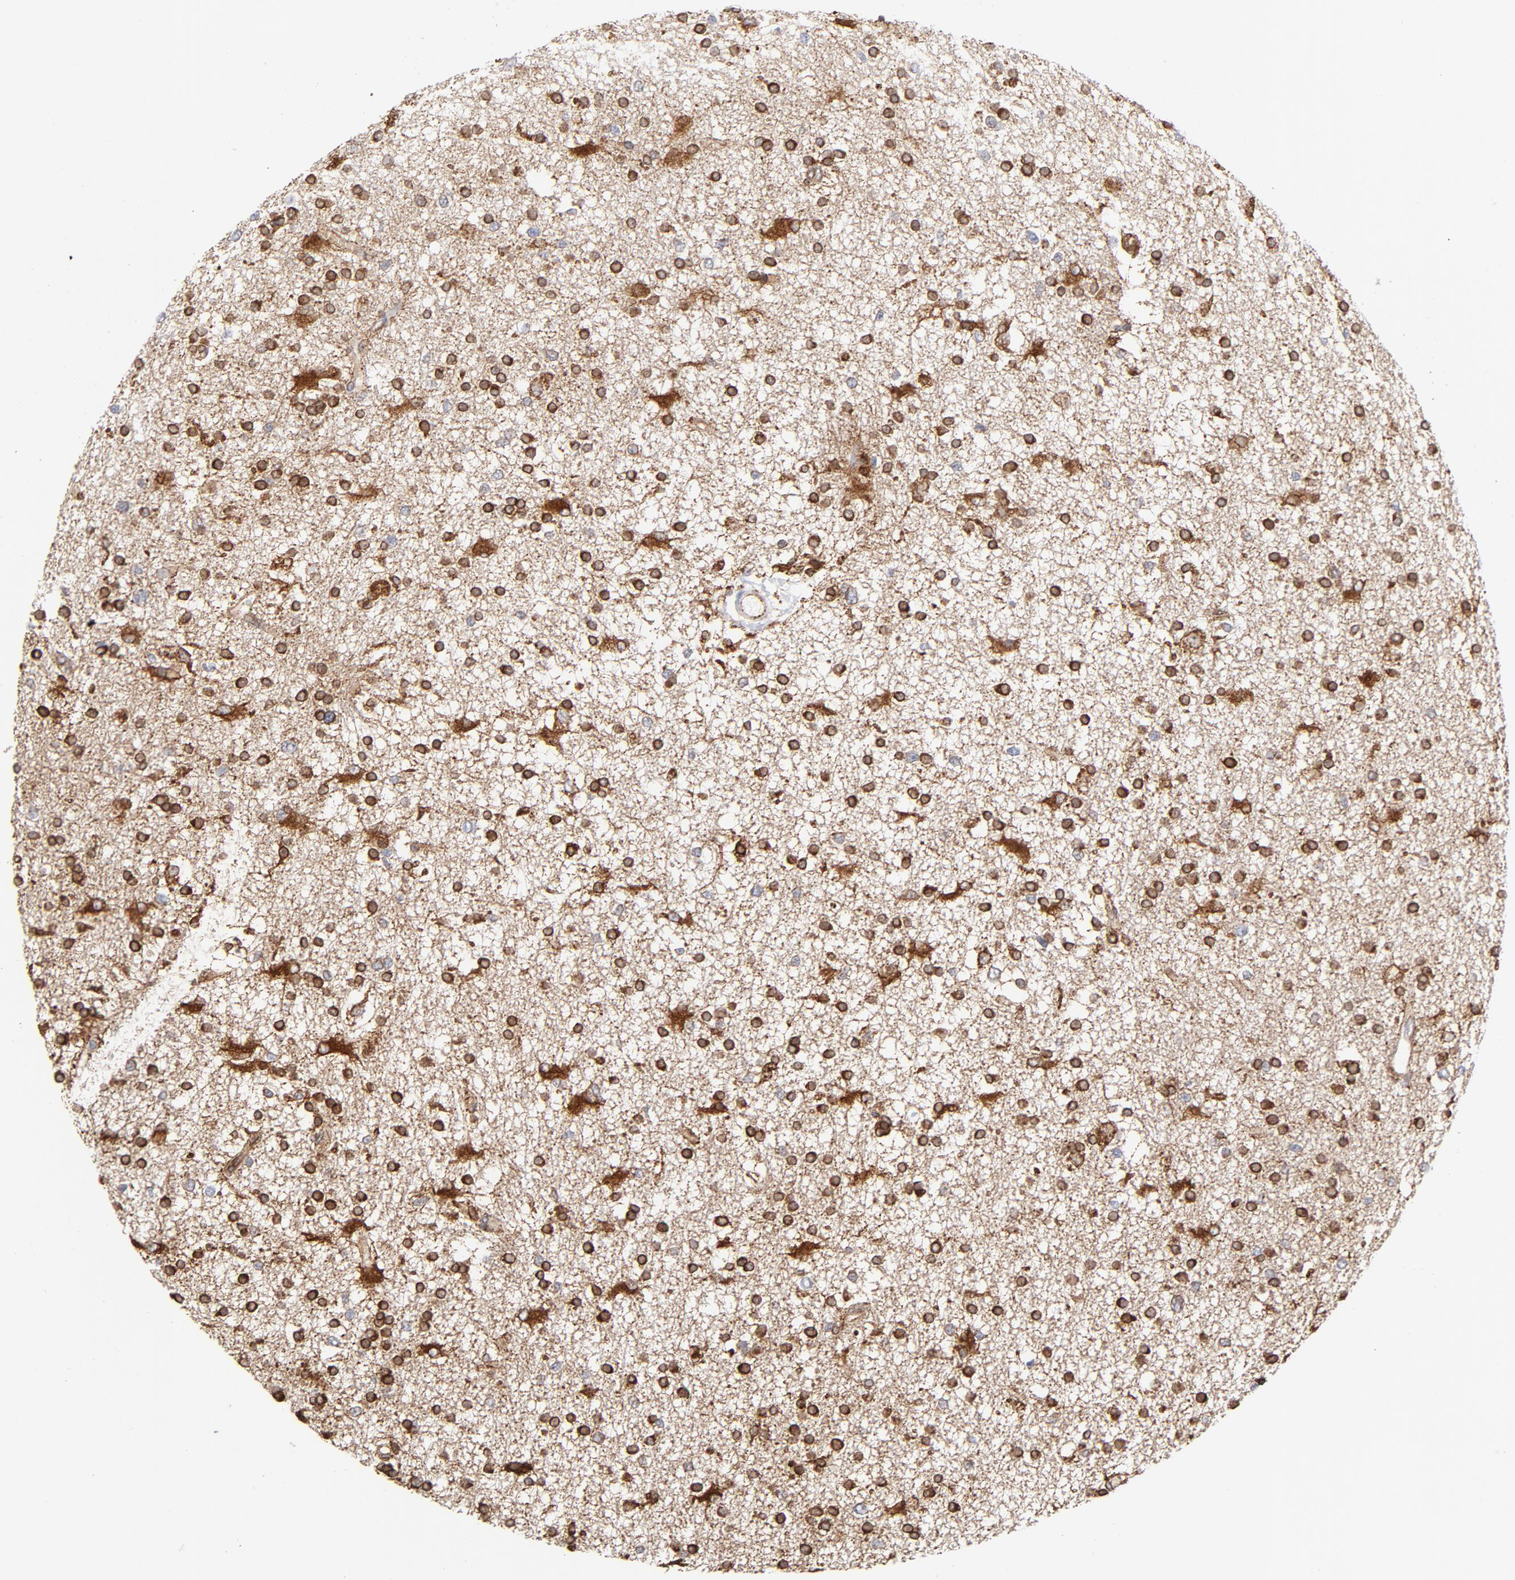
{"staining": {"intensity": "strong", "quantity": ">75%", "location": "cytoplasmic/membranous"}, "tissue": "glioma", "cell_type": "Tumor cells", "image_type": "cancer", "snomed": [{"axis": "morphology", "description": "Glioma, malignant, High grade"}, {"axis": "topography", "description": "Brain"}], "caption": "Strong cytoplasmic/membranous staining is seen in about >75% of tumor cells in glioma.", "gene": "CANX", "patient": {"sex": "male", "age": 33}}